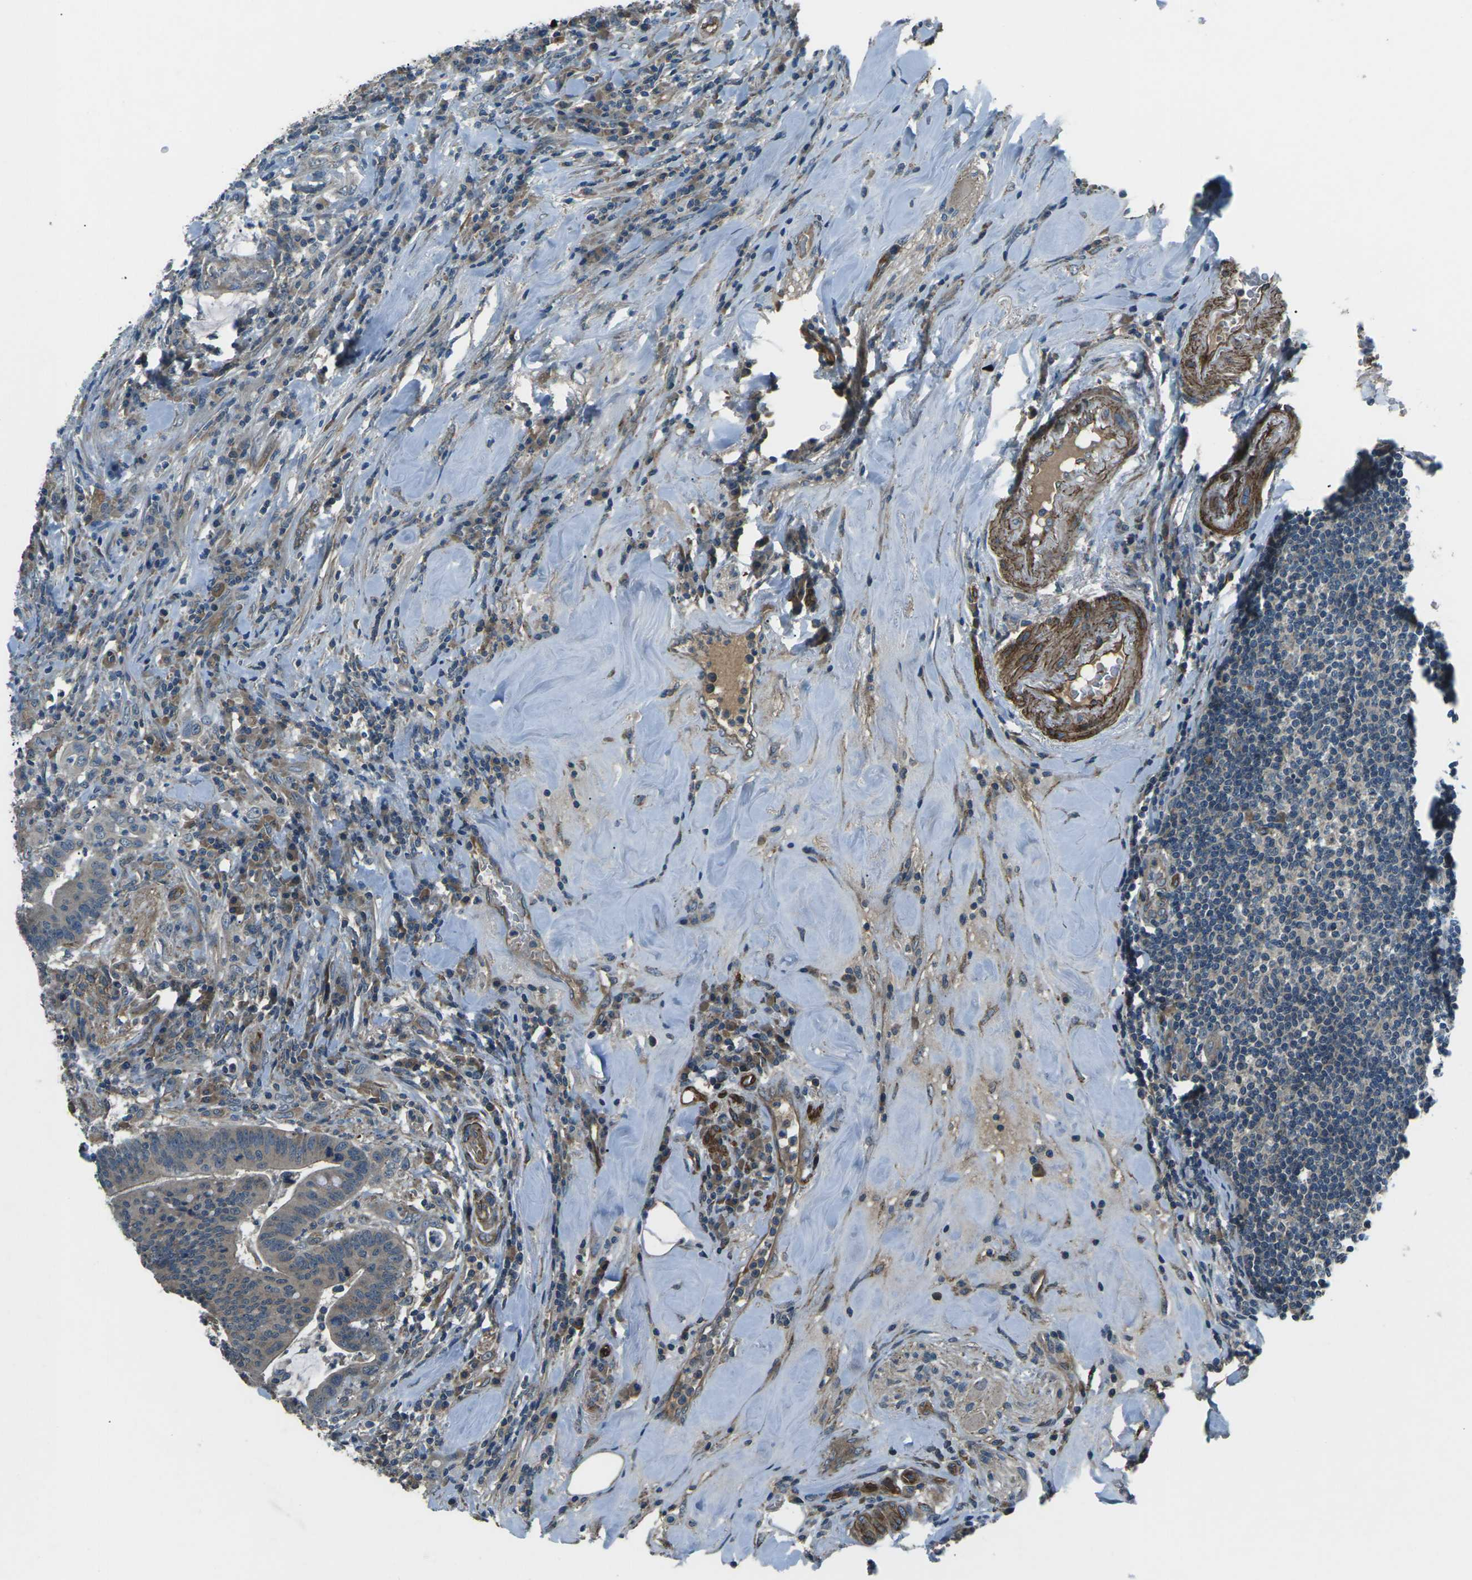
{"staining": {"intensity": "moderate", "quantity": "25%-75%", "location": "cytoplasmic/membranous"}, "tissue": "colorectal cancer", "cell_type": "Tumor cells", "image_type": "cancer", "snomed": [{"axis": "morphology", "description": "Normal tissue, NOS"}, {"axis": "morphology", "description": "Adenocarcinoma, NOS"}, {"axis": "topography", "description": "Colon"}], "caption": "A histopathology image of adenocarcinoma (colorectal) stained for a protein demonstrates moderate cytoplasmic/membranous brown staining in tumor cells.", "gene": "AFAP1", "patient": {"sex": "female", "age": 66}}